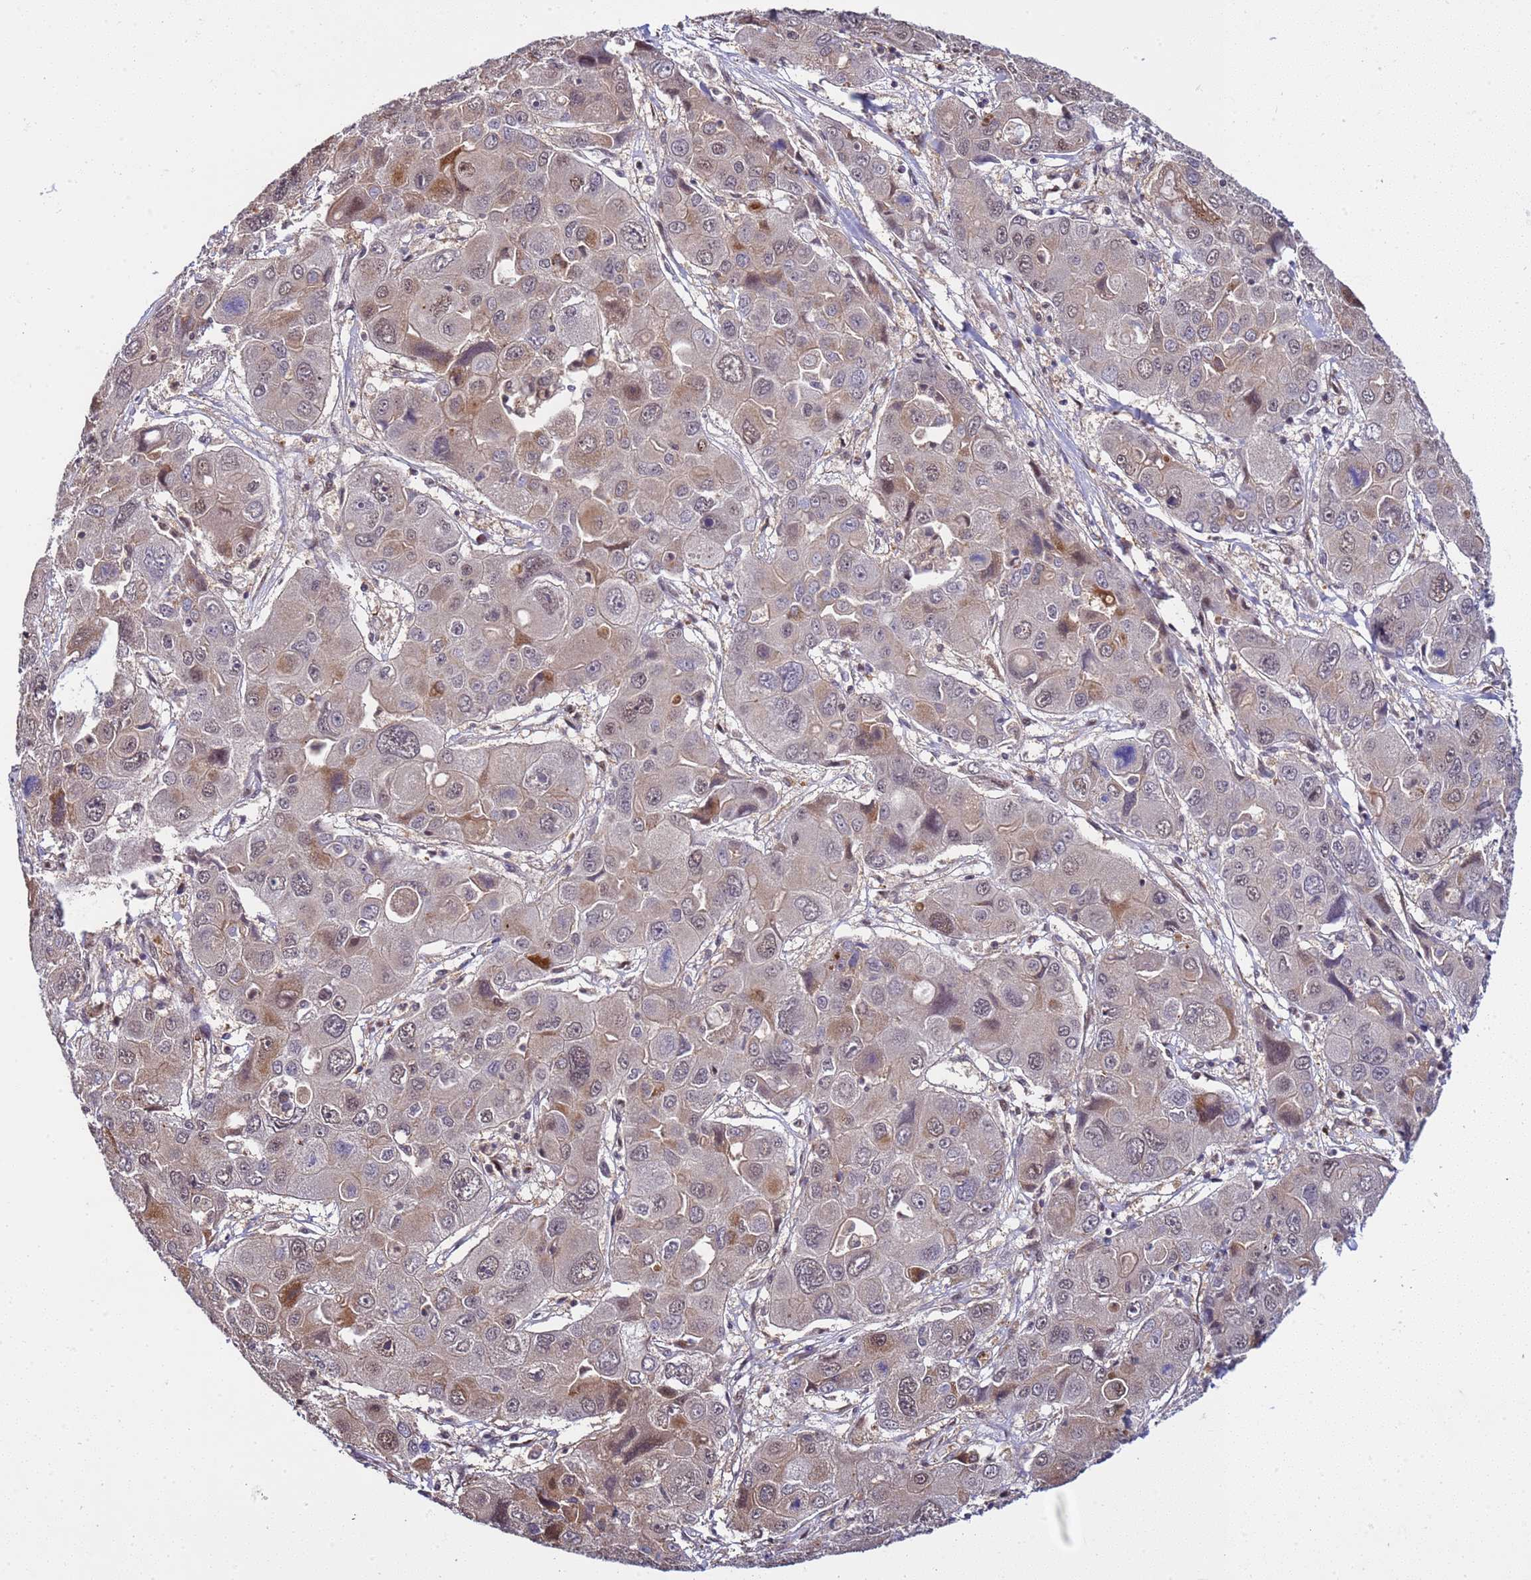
{"staining": {"intensity": "weak", "quantity": ">75%", "location": "cytoplasmic/membranous,nuclear"}, "tissue": "liver cancer", "cell_type": "Tumor cells", "image_type": "cancer", "snomed": [{"axis": "morphology", "description": "Cholangiocarcinoma"}, {"axis": "topography", "description": "Liver"}], "caption": "Human liver cancer (cholangiocarcinoma) stained for a protein (brown) shows weak cytoplasmic/membranous and nuclear positive staining in about >75% of tumor cells.", "gene": "GEN1", "patient": {"sex": "male", "age": 67}}